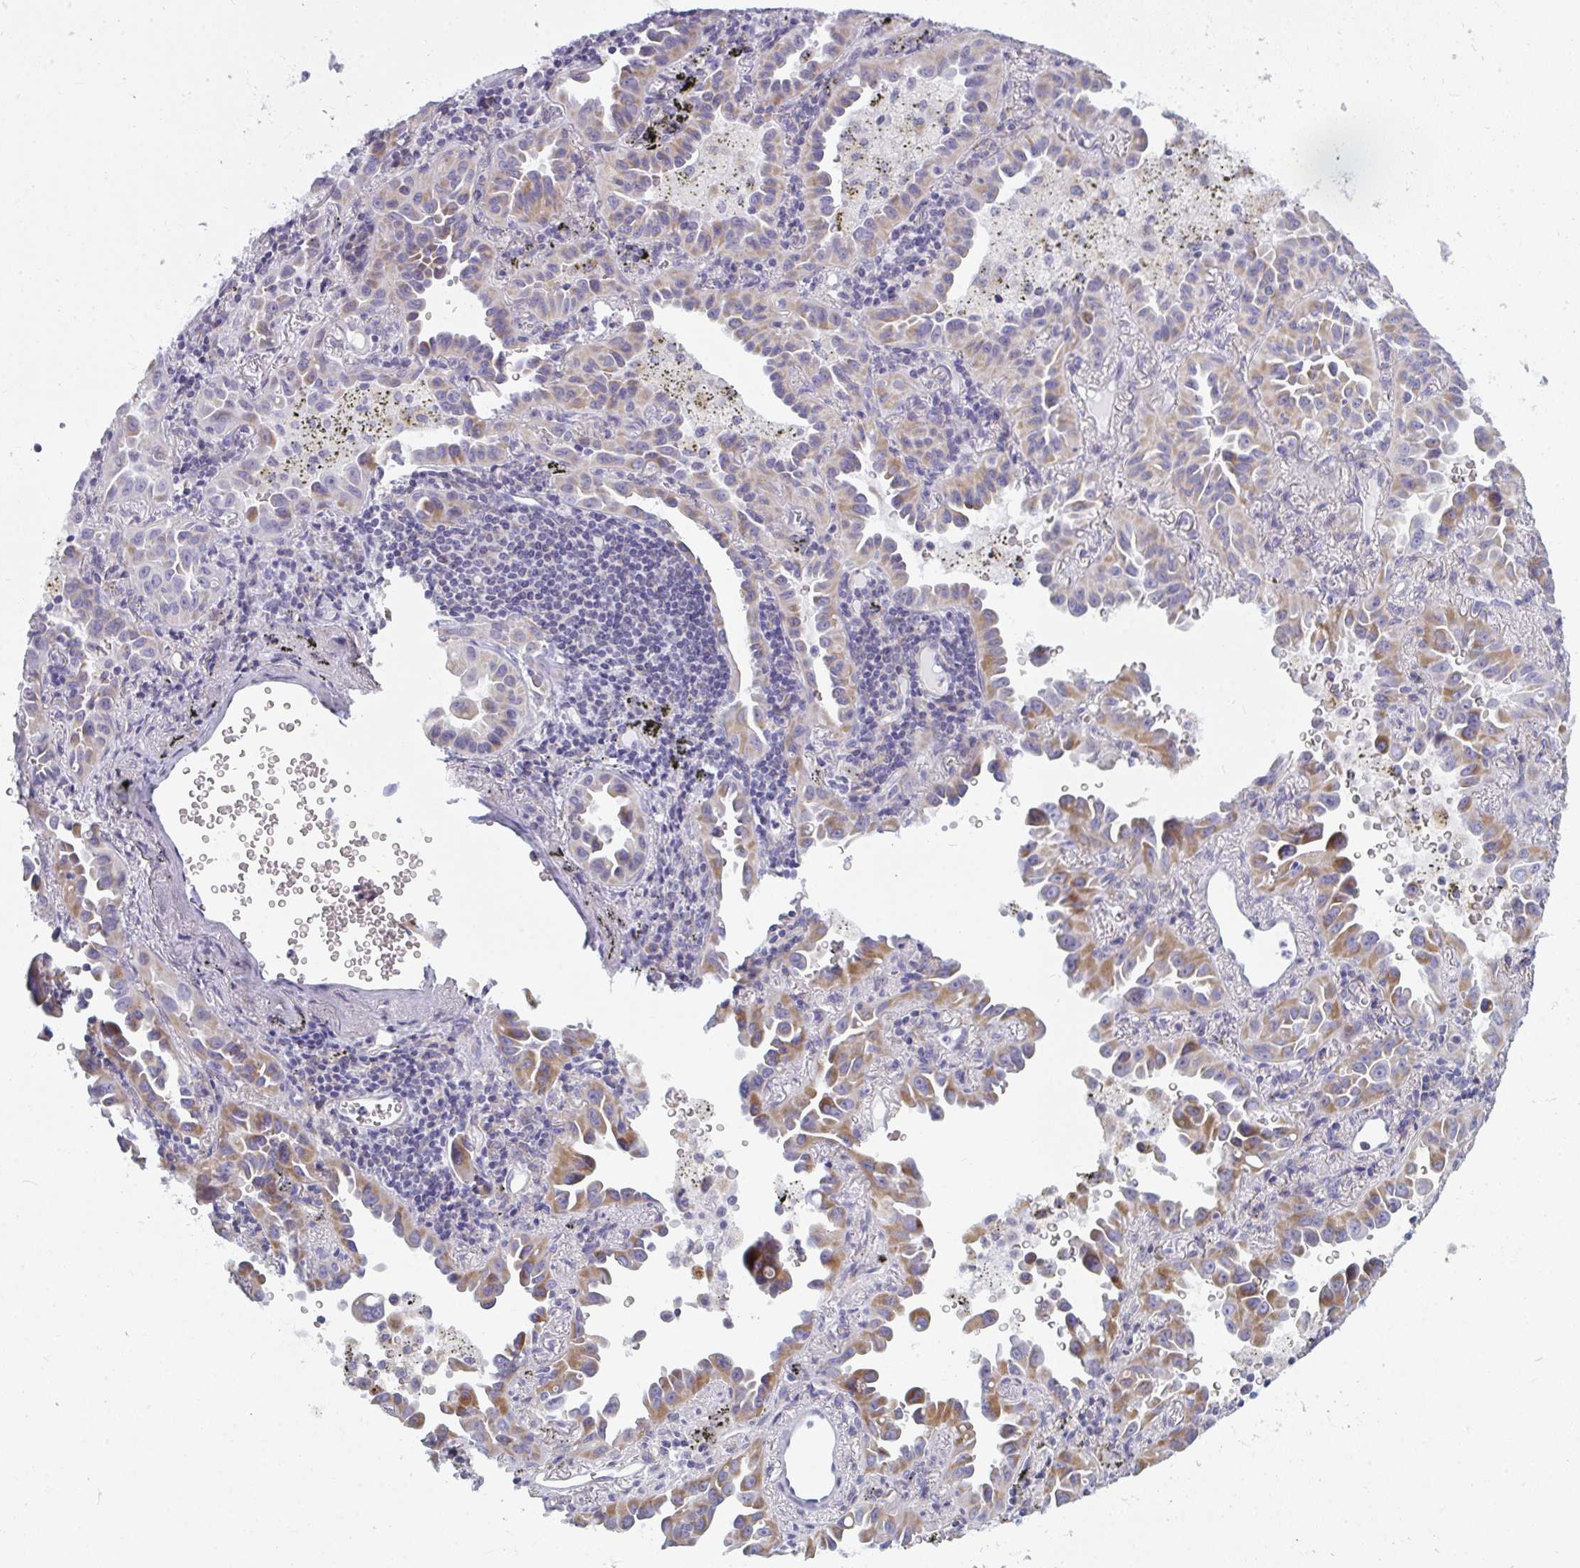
{"staining": {"intensity": "moderate", "quantity": "25%-75%", "location": "cytoplasmic/membranous"}, "tissue": "lung cancer", "cell_type": "Tumor cells", "image_type": "cancer", "snomed": [{"axis": "morphology", "description": "Adenocarcinoma, NOS"}, {"axis": "topography", "description": "Lung"}], "caption": "This histopathology image exhibits immunohistochemistry (IHC) staining of human lung cancer, with medium moderate cytoplasmic/membranous positivity in about 25%-75% of tumor cells.", "gene": "ATG9A", "patient": {"sex": "male", "age": 68}}